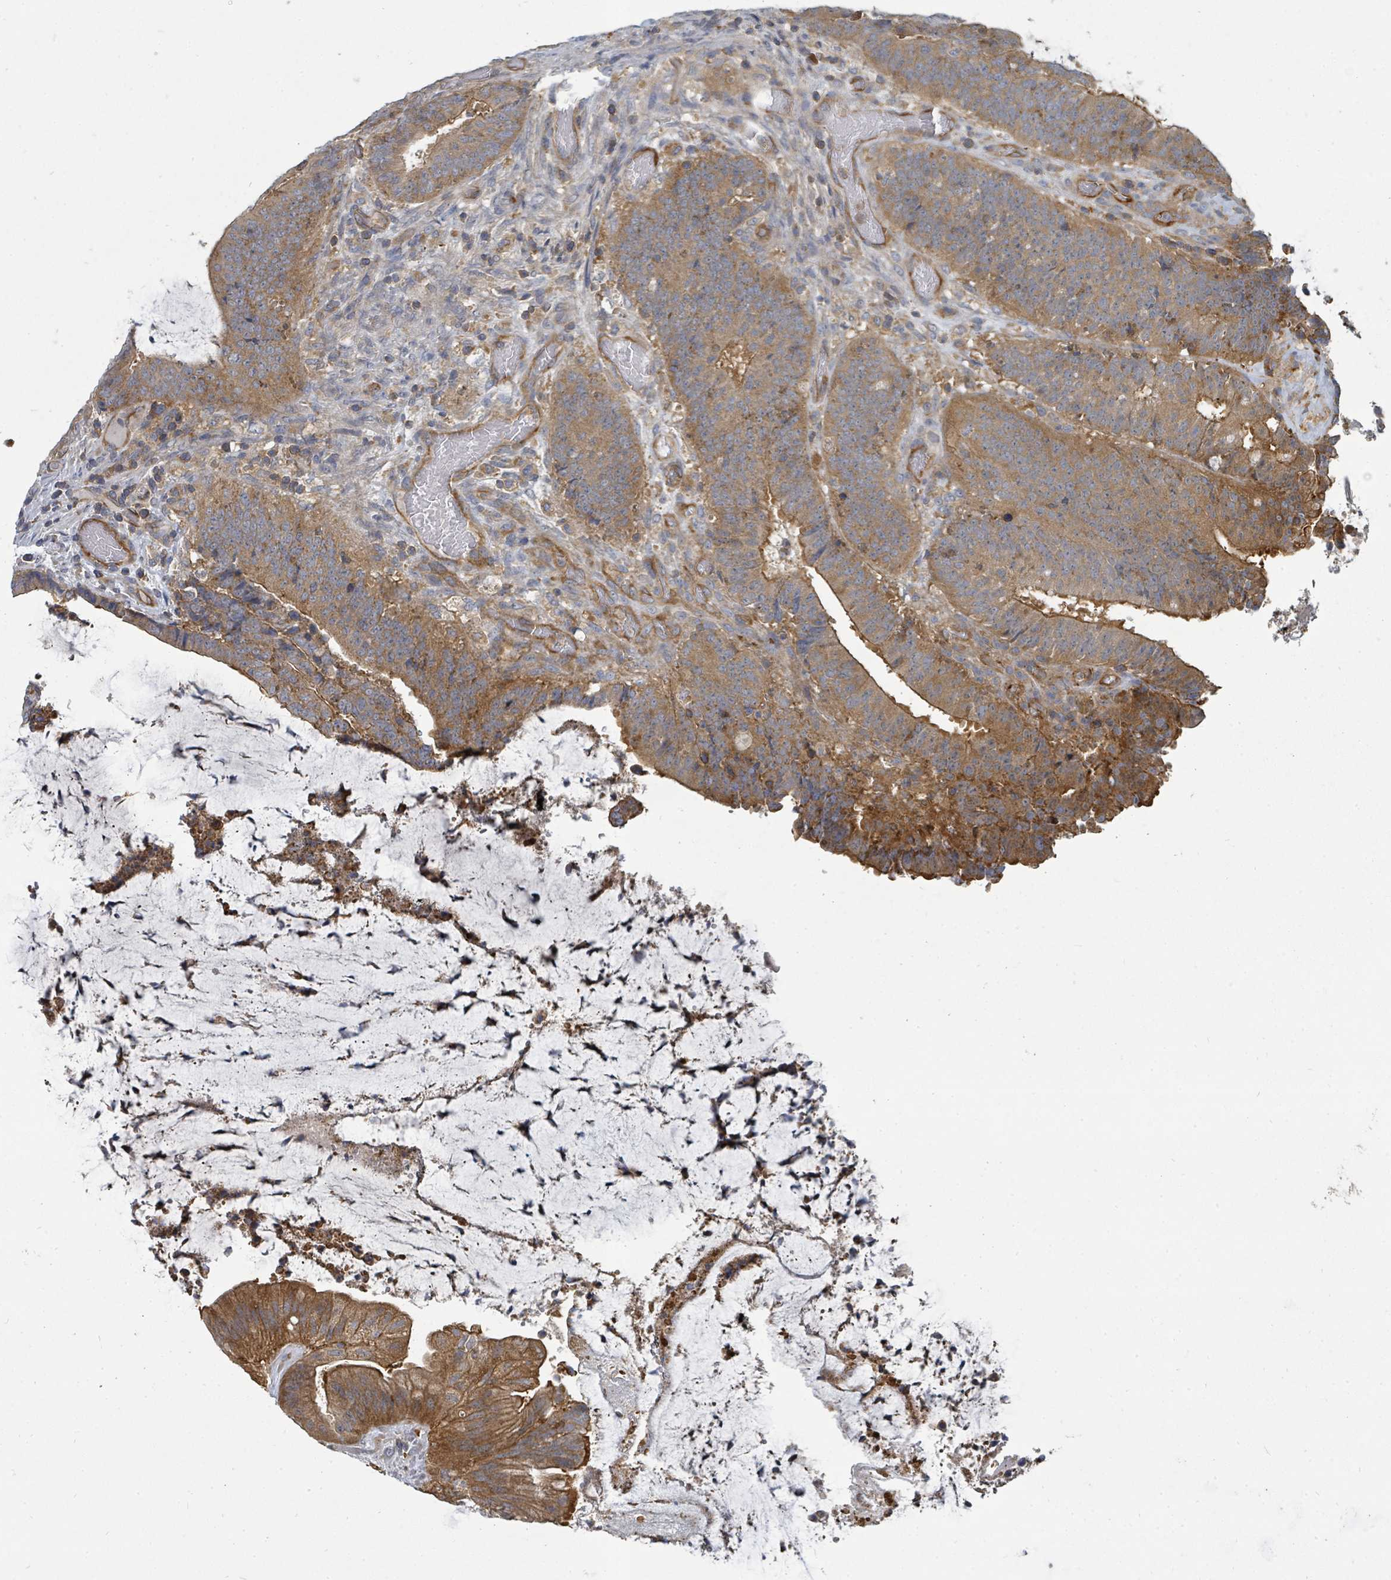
{"staining": {"intensity": "moderate", "quantity": ">75%", "location": "cytoplasmic/membranous"}, "tissue": "colorectal cancer", "cell_type": "Tumor cells", "image_type": "cancer", "snomed": [{"axis": "morphology", "description": "Adenocarcinoma, NOS"}, {"axis": "topography", "description": "Colon"}], "caption": "Approximately >75% of tumor cells in adenocarcinoma (colorectal) exhibit moderate cytoplasmic/membranous protein expression as visualized by brown immunohistochemical staining.", "gene": "BOLA2B", "patient": {"sex": "female", "age": 43}}